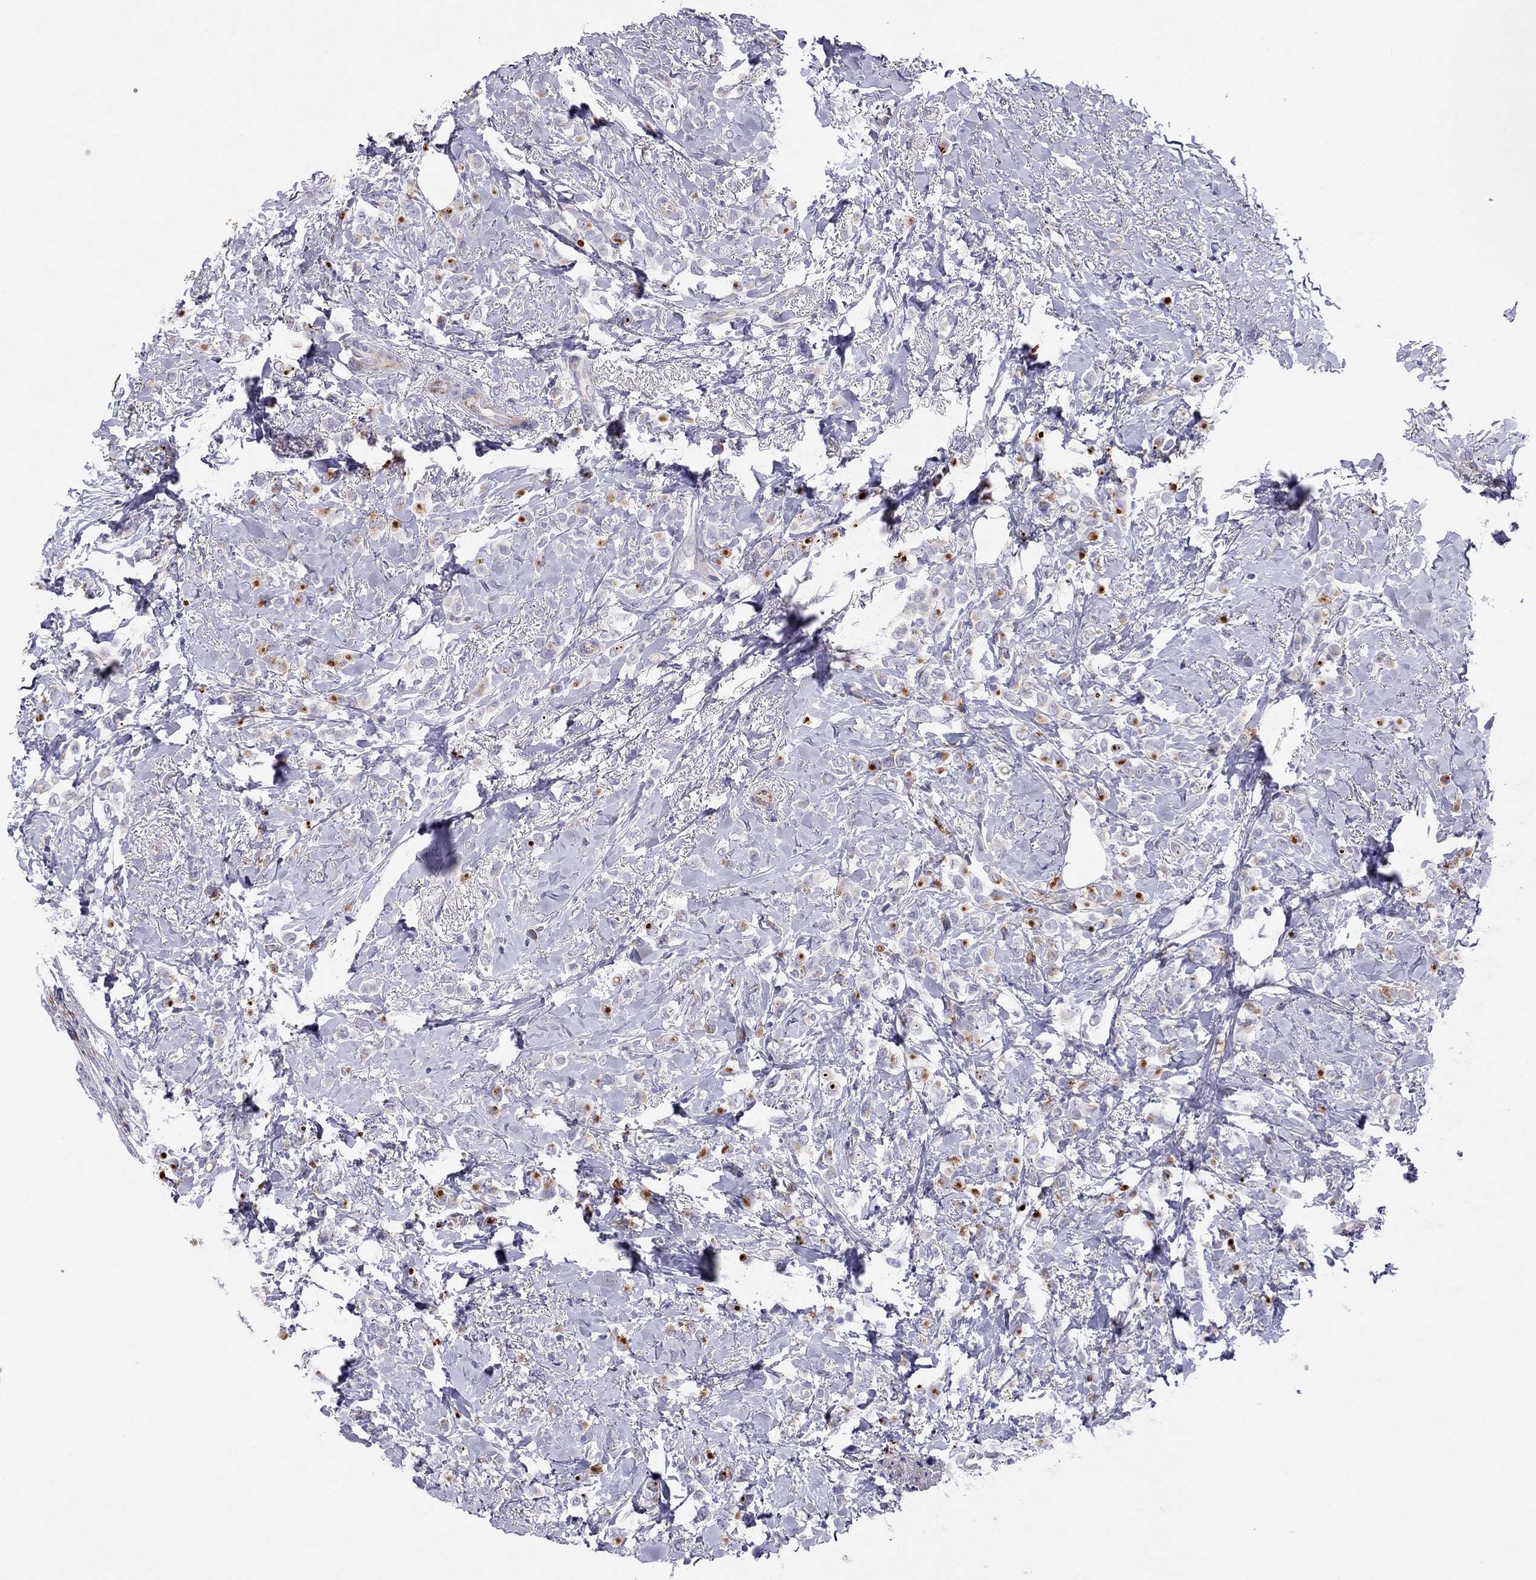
{"staining": {"intensity": "strong", "quantity": "<25%", "location": "cytoplasmic/membranous"}, "tissue": "breast cancer", "cell_type": "Tumor cells", "image_type": "cancer", "snomed": [{"axis": "morphology", "description": "Lobular carcinoma"}, {"axis": "topography", "description": "Breast"}], "caption": "A medium amount of strong cytoplasmic/membranous staining is appreciated in approximately <25% of tumor cells in lobular carcinoma (breast) tissue.", "gene": "SPINT4", "patient": {"sex": "female", "age": 66}}